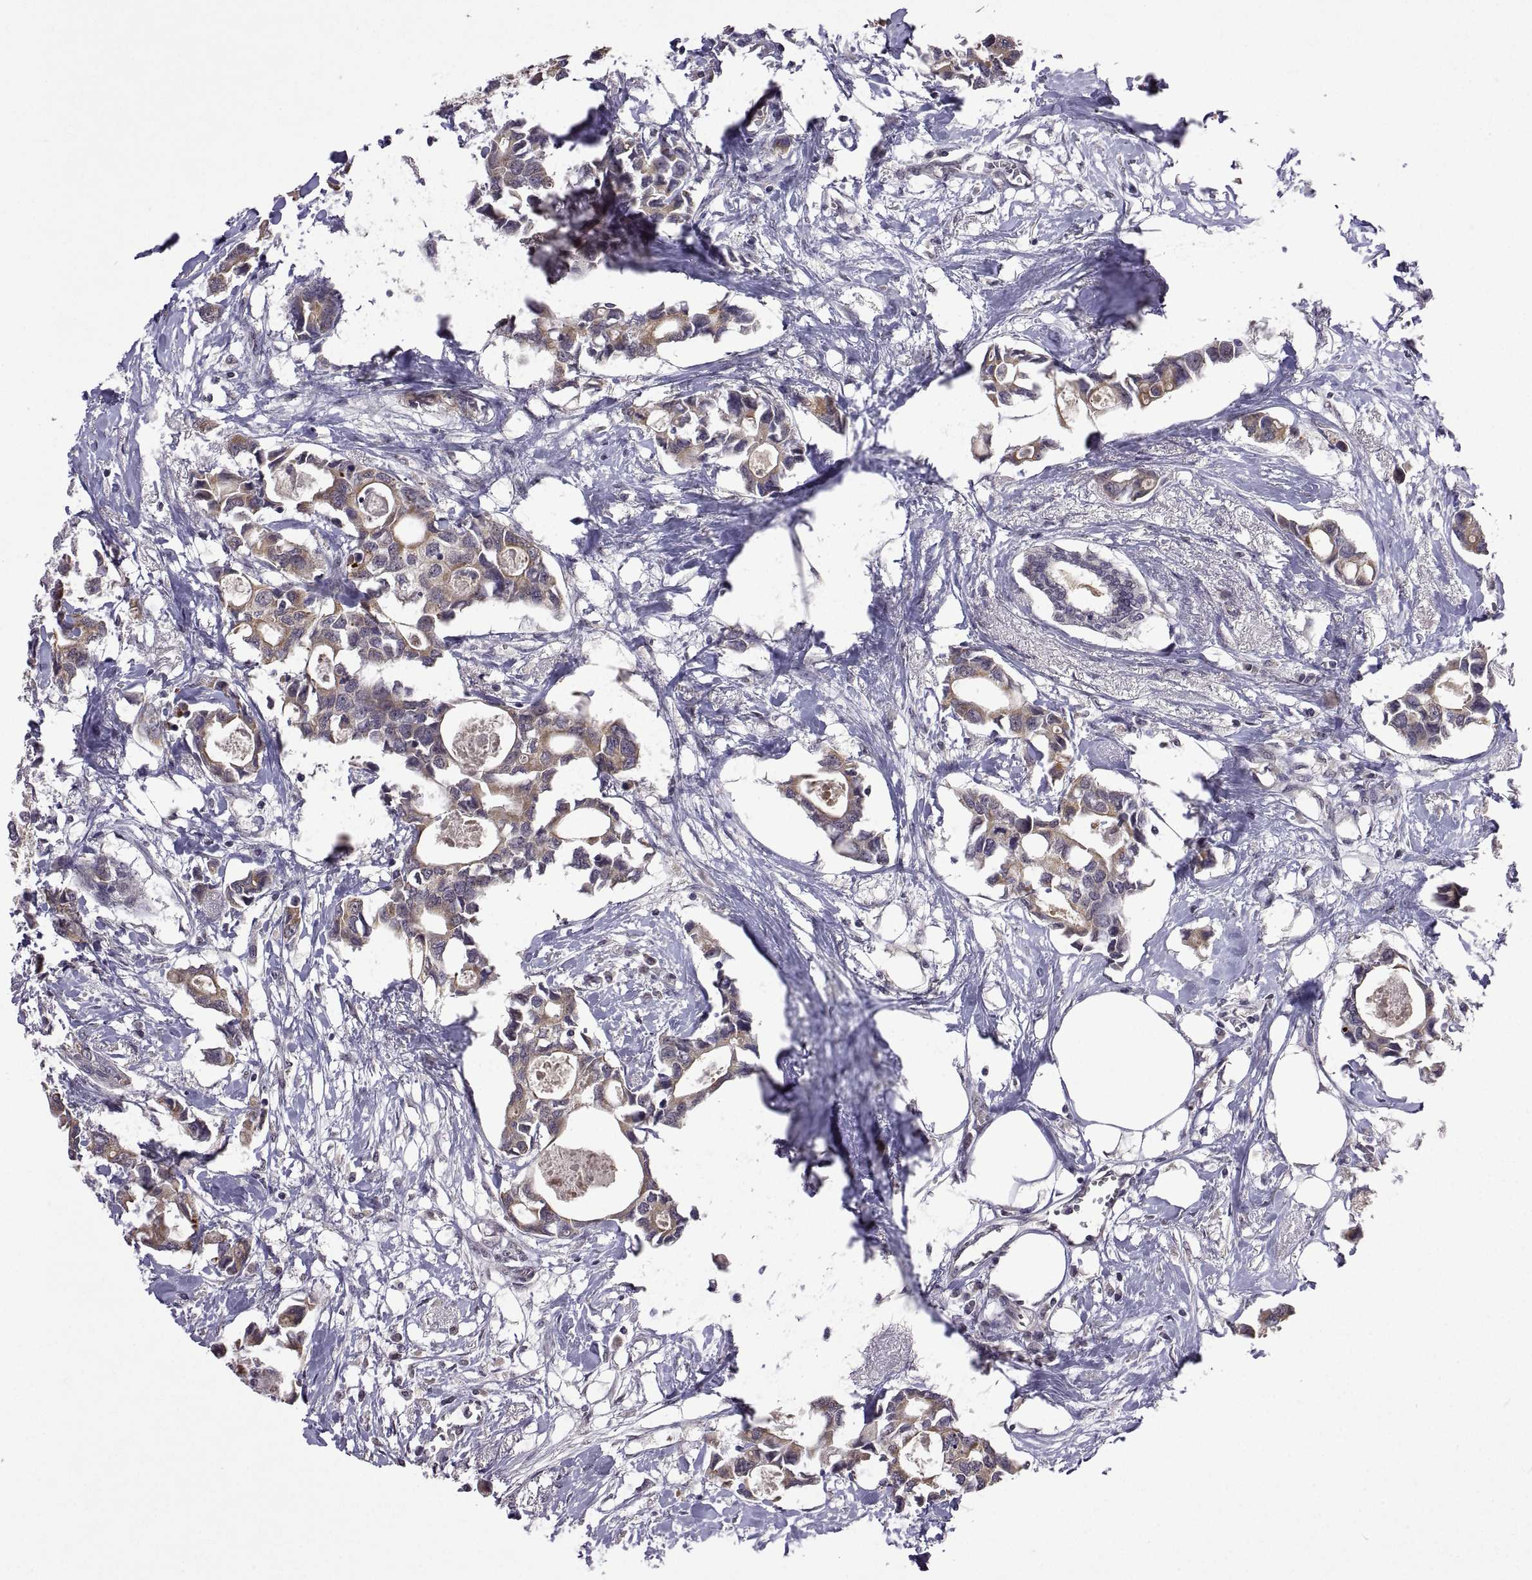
{"staining": {"intensity": "moderate", "quantity": ">75%", "location": "cytoplasmic/membranous"}, "tissue": "breast cancer", "cell_type": "Tumor cells", "image_type": "cancer", "snomed": [{"axis": "morphology", "description": "Duct carcinoma"}, {"axis": "topography", "description": "Breast"}], "caption": "This photomicrograph demonstrates breast cancer (invasive ductal carcinoma) stained with IHC to label a protein in brown. The cytoplasmic/membranous of tumor cells show moderate positivity for the protein. Nuclei are counter-stained blue.", "gene": "LAMA1", "patient": {"sex": "female", "age": 83}}